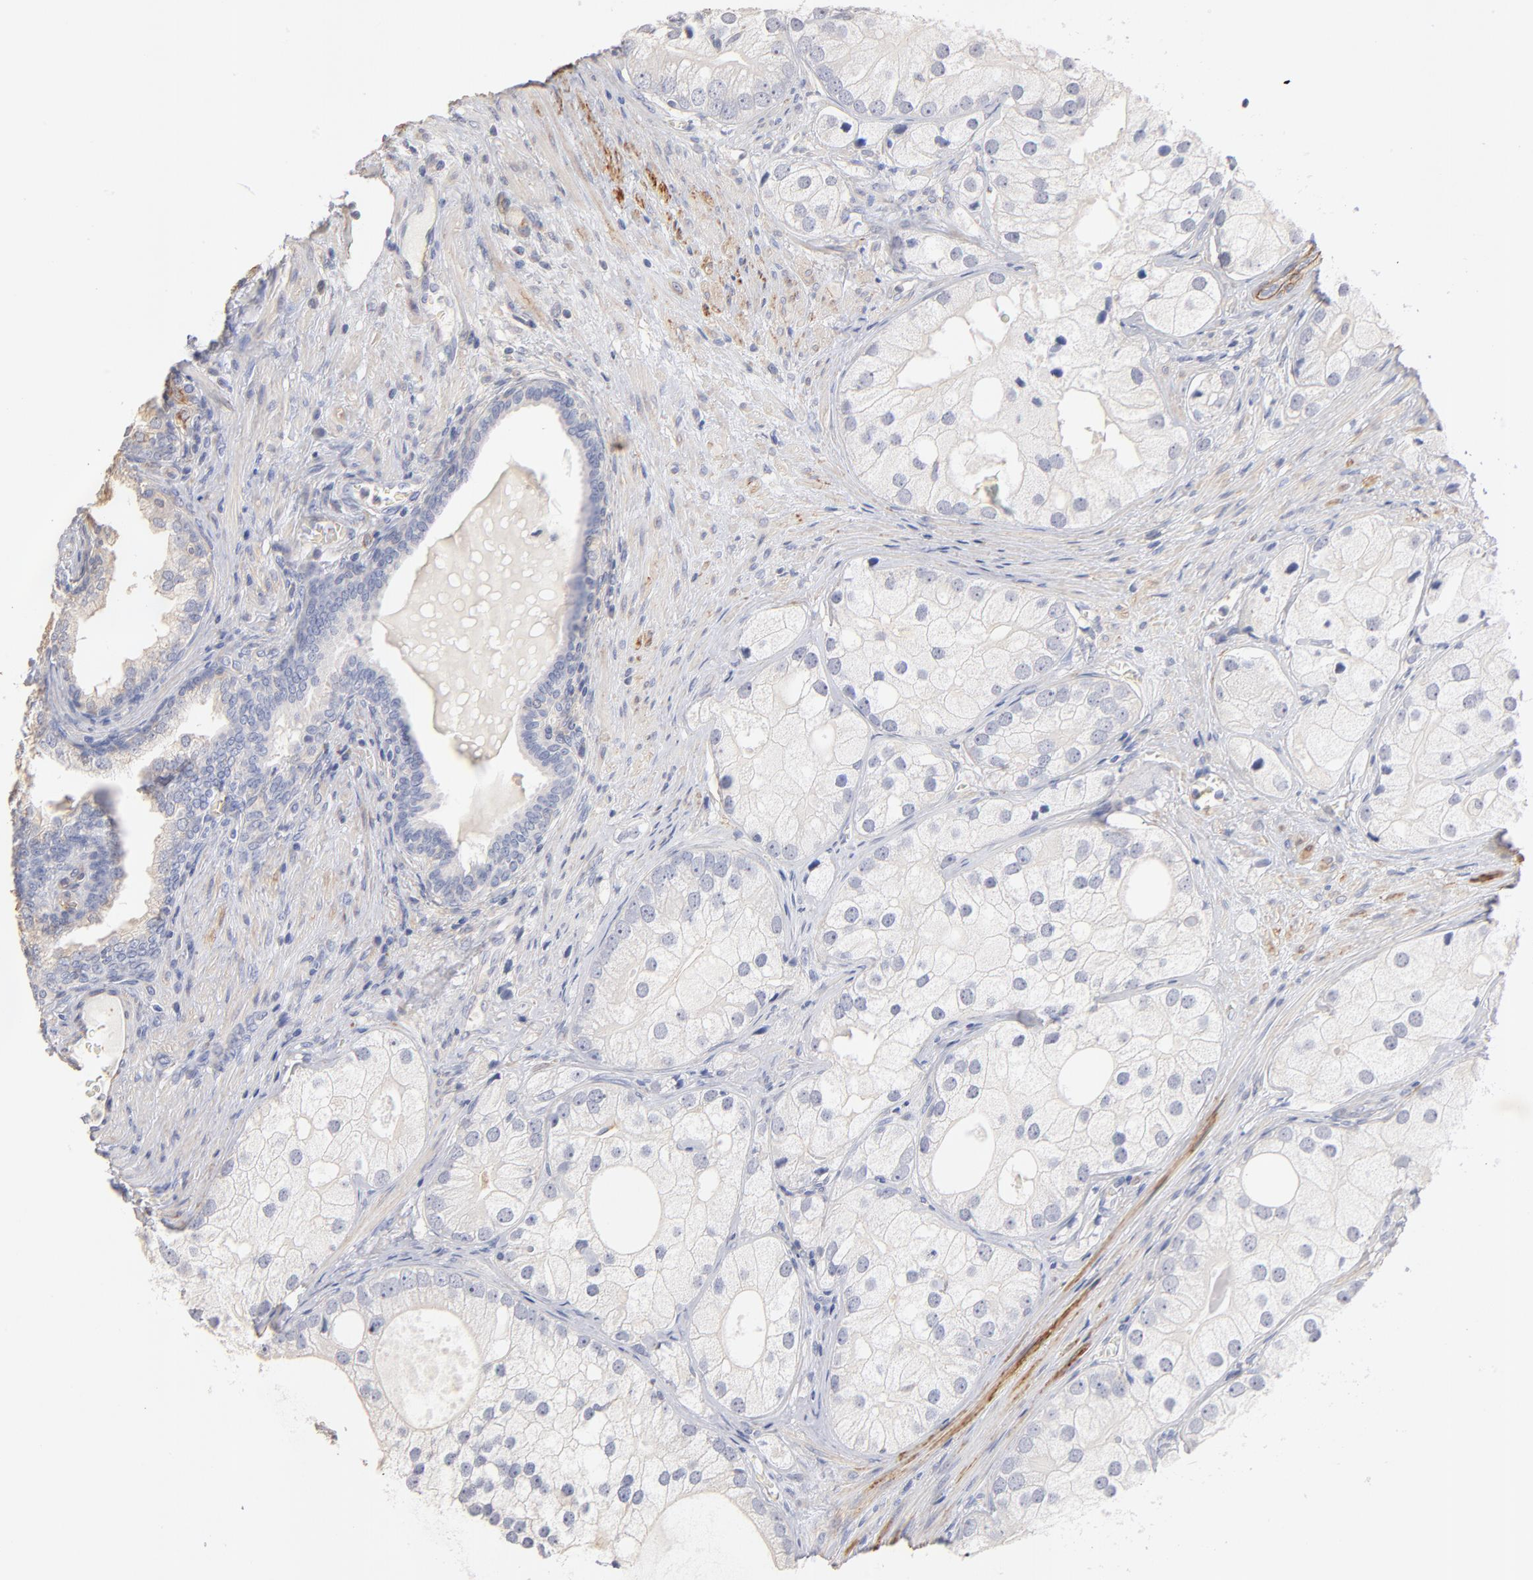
{"staining": {"intensity": "negative", "quantity": "none", "location": "none"}, "tissue": "prostate cancer", "cell_type": "Tumor cells", "image_type": "cancer", "snomed": [{"axis": "morphology", "description": "Adenocarcinoma, Low grade"}, {"axis": "topography", "description": "Prostate"}], "caption": "An image of prostate cancer (low-grade adenocarcinoma) stained for a protein demonstrates no brown staining in tumor cells.", "gene": "ITGA8", "patient": {"sex": "male", "age": 69}}